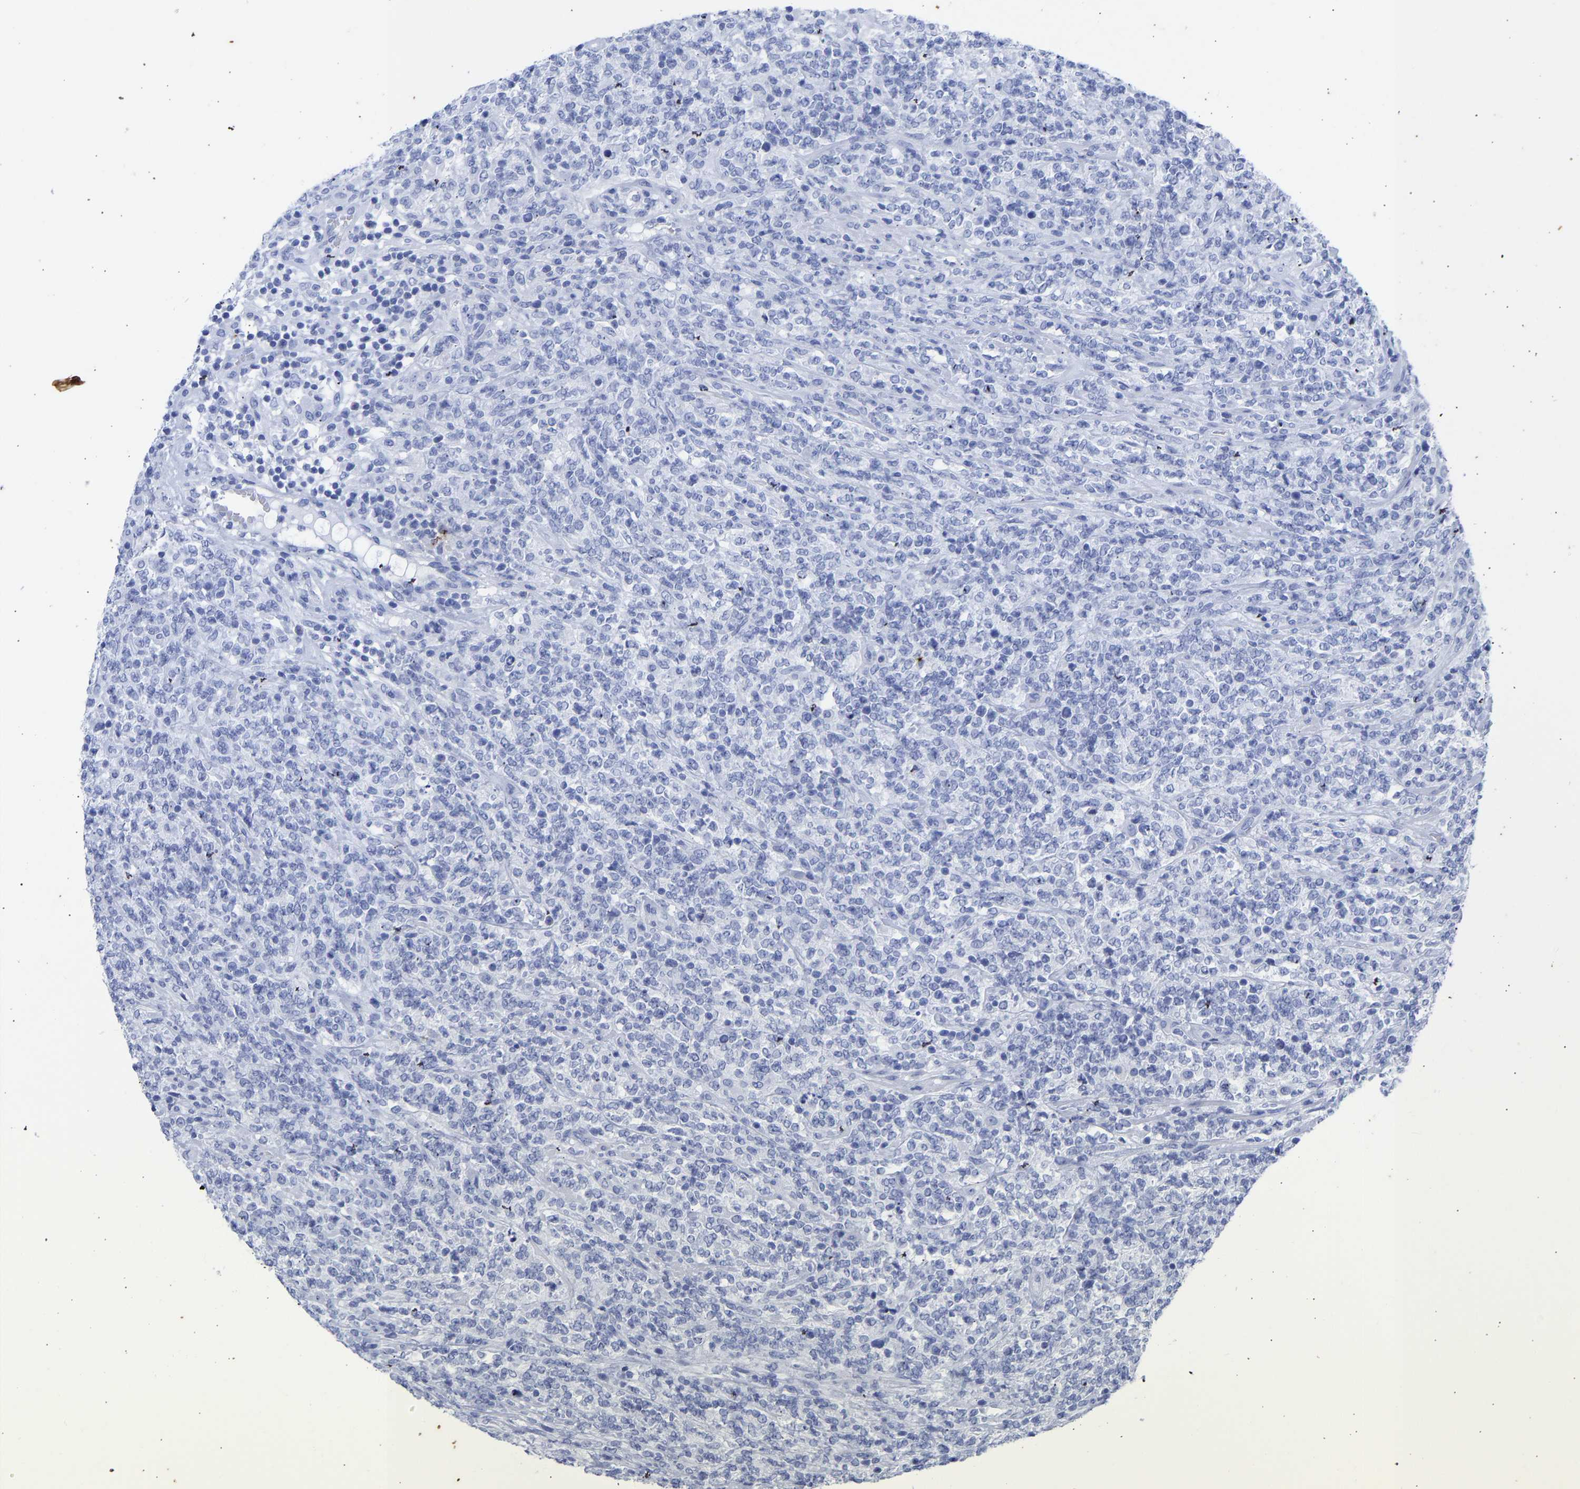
{"staining": {"intensity": "negative", "quantity": "none", "location": "none"}, "tissue": "lymphoma", "cell_type": "Tumor cells", "image_type": "cancer", "snomed": [{"axis": "morphology", "description": "Malignant lymphoma, non-Hodgkin's type, High grade"}, {"axis": "topography", "description": "Soft tissue"}], "caption": "Tumor cells show no significant positivity in high-grade malignant lymphoma, non-Hodgkin's type. (Immunohistochemistry (ihc), brightfield microscopy, high magnification).", "gene": "KRT1", "patient": {"sex": "male", "age": 18}}